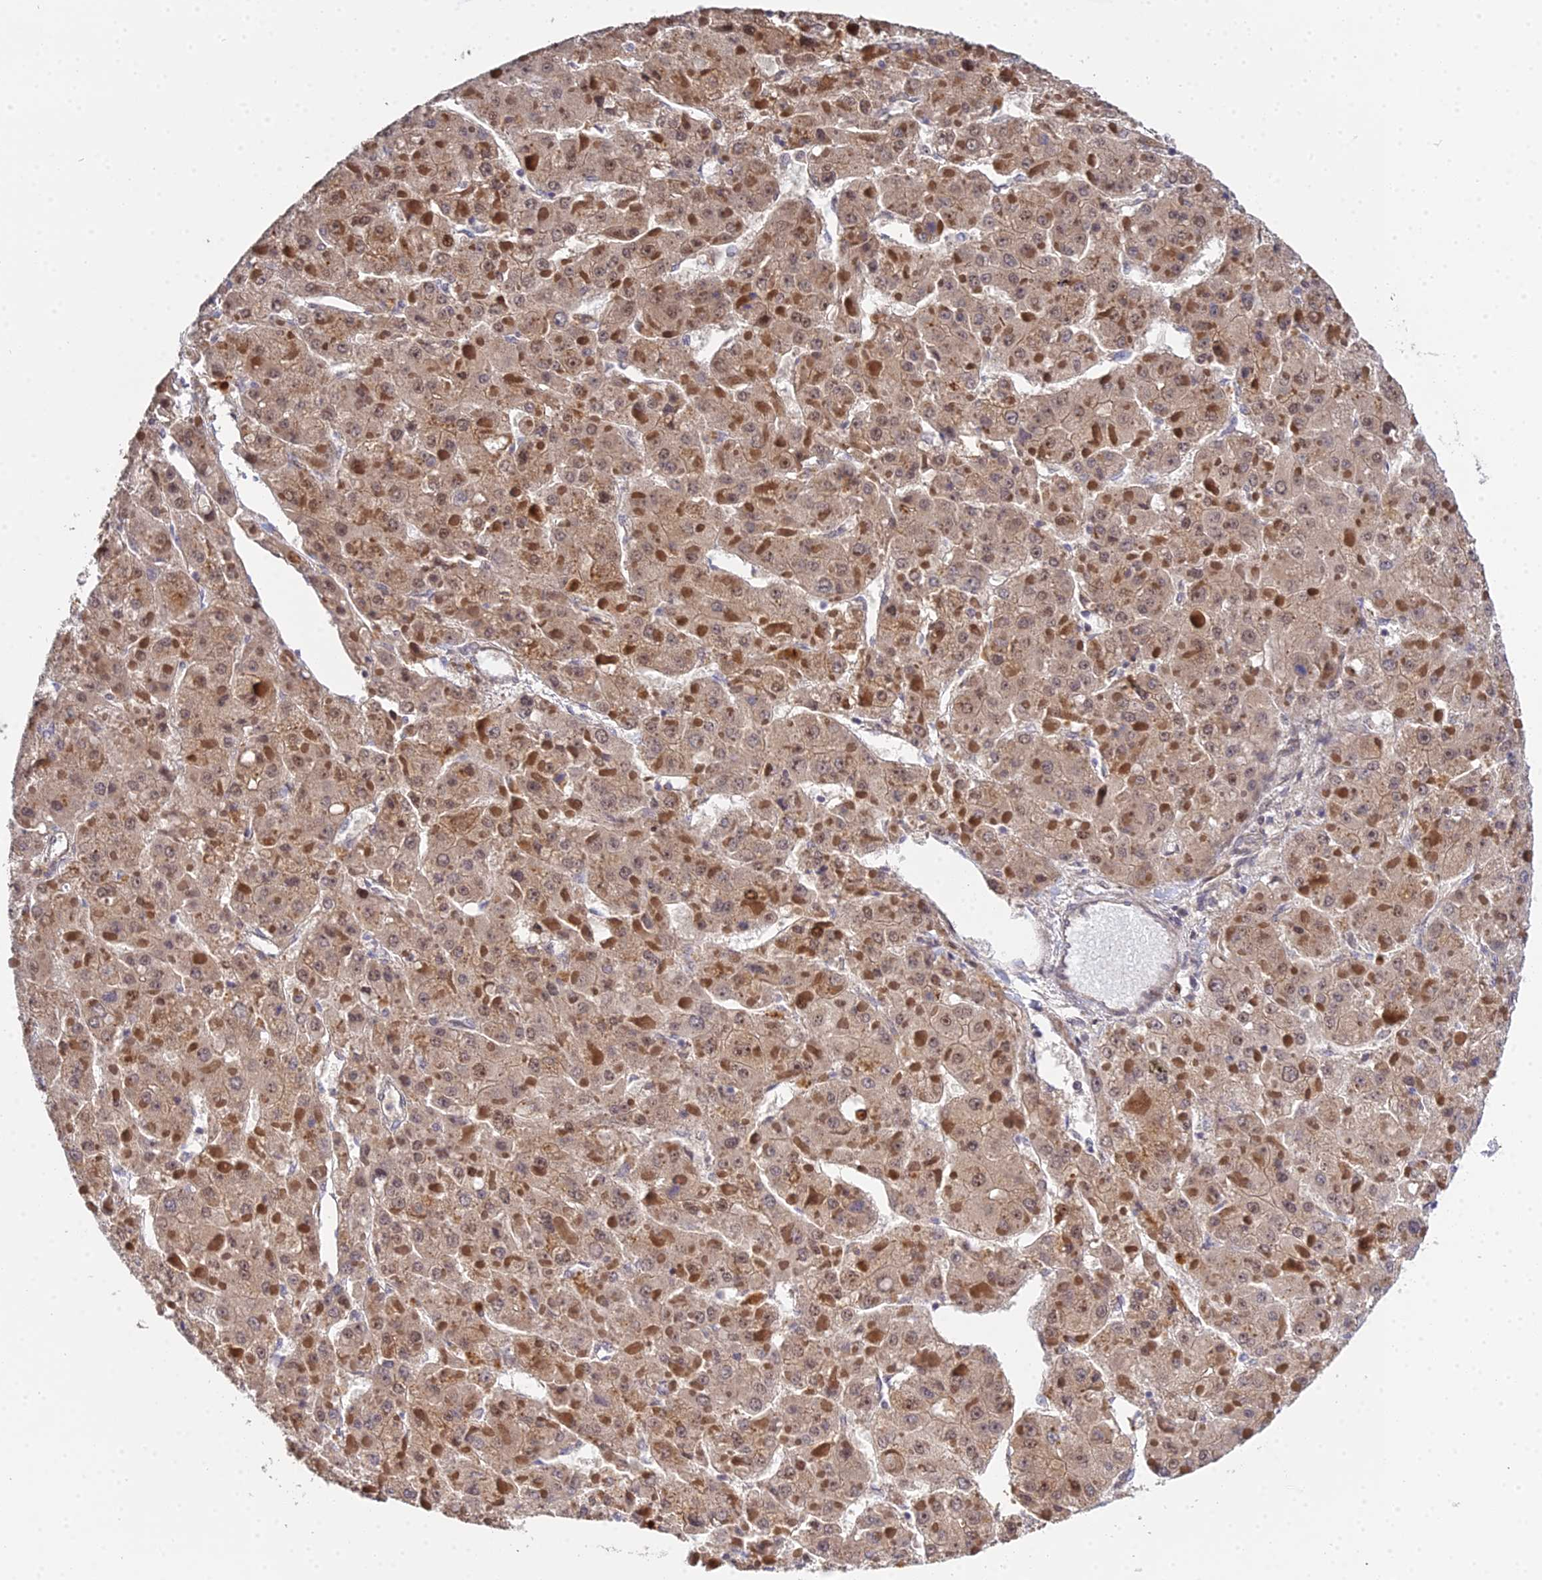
{"staining": {"intensity": "moderate", "quantity": ">75%", "location": "cytoplasmic/membranous,nuclear"}, "tissue": "liver cancer", "cell_type": "Tumor cells", "image_type": "cancer", "snomed": [{"axis": "morphology", "description": "Carcinoma, Hepatocellular, NOS"}, {"axis": "topography", "description": "Liver"}], "caption": "Tumor cells display medium levels of moderate cytoplasmic/membranous and nuclear expression in about >75% of cells in liver cancer.", "gene": "ERCC5", "patient": {"sex": "female", "age": 73}}